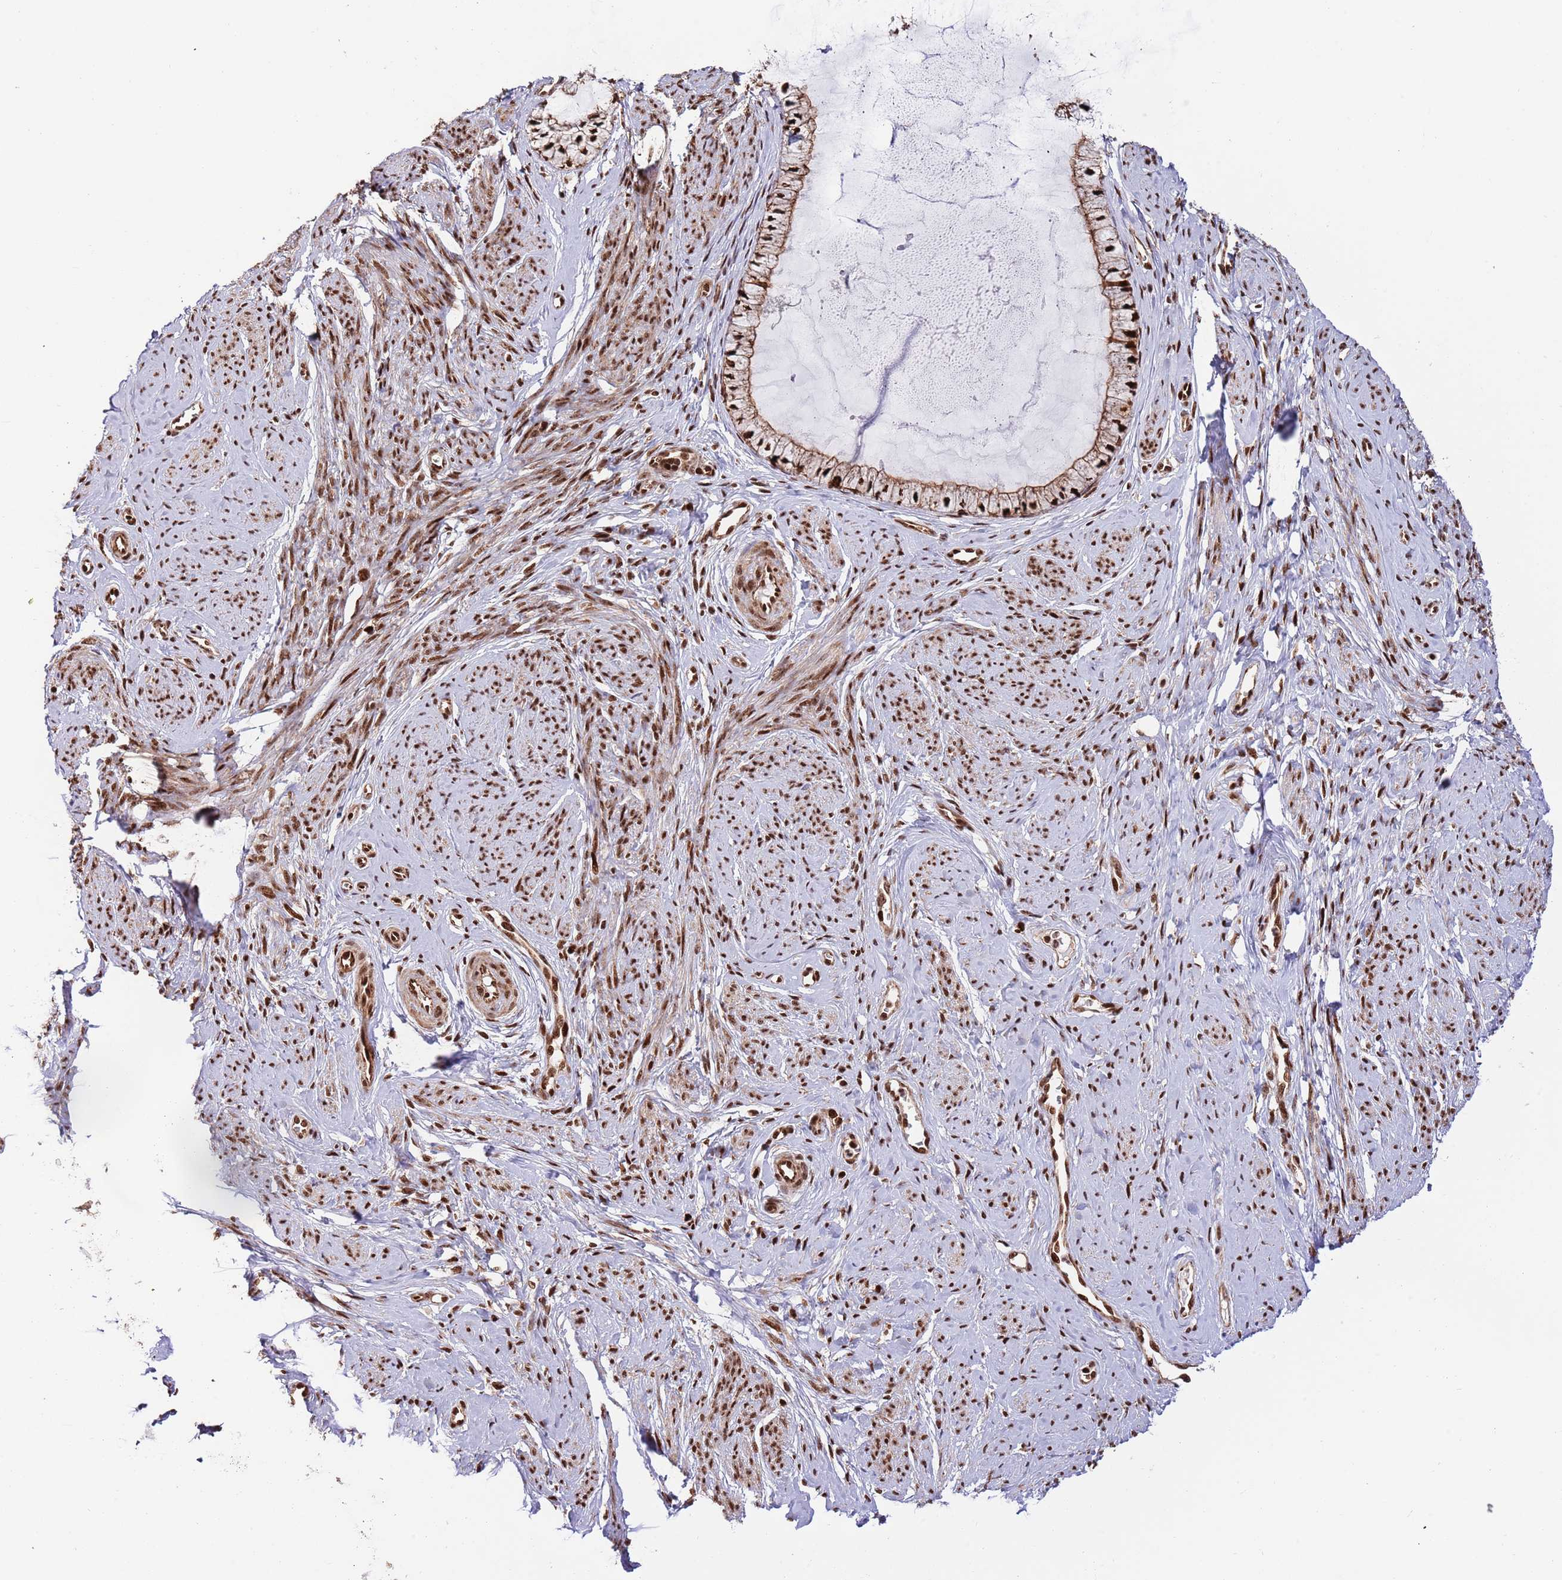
{"staining": {"intensity": "strong", "quantity": ">75%", "location": "cytoplasmic/membranous,nuclear"}, "tissue": "cervix", "cell_type": "Glandular cells", "image_type": "normal", "snomed": [{"axis": "morphology", "description": "Normal tissue, NOS"}, {"axis": "topography", "description": "Cervix"}], "caption": "Normal cervix exhibits strong cytoplasmic/membranous,nuclear staining in about >75% of glandular cells, visualized by immunohistochemistry. Nuclei are stained in blue.", "gene": "RIF1", "patient": {"sex": "female", "age": 42}}